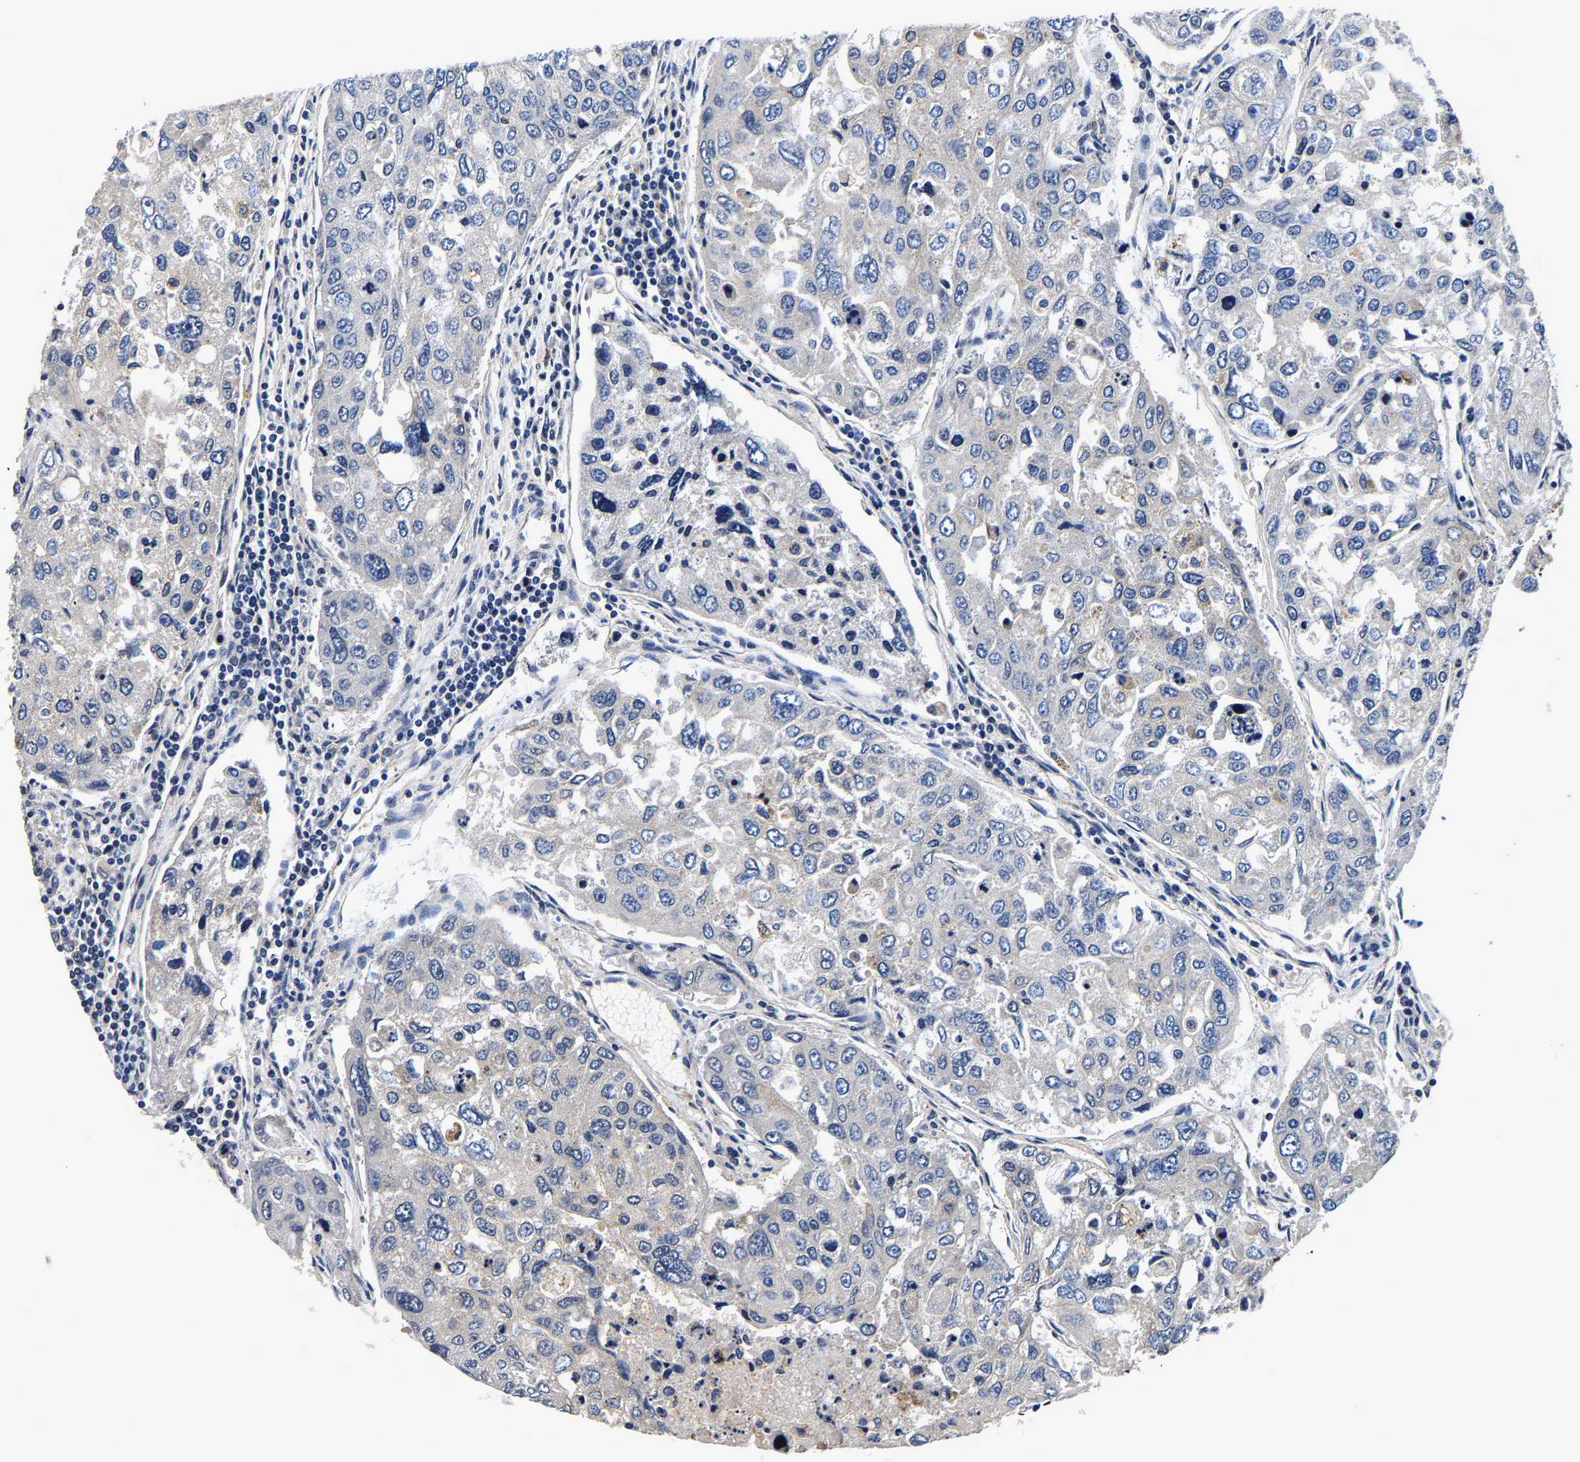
{"staining": {"intensity": "negative", "quantity": "none", "location": "none"}, "tissue": "urothelial cancer", "cell_type": "Tumor cells", "image_type": "cancer", "snomed": [{"axis": "morphology", "description": "Urothelial carcinoma, High grade"}, {"axis": "topography", "description": "Lymph node"}, {"axis": "topography", "description": "Urinary bladder"}], "caption": "This is an immunohistochemistry micrograph of high-grade urothelial carcinoma. There is no expression in tumor cells.", "gene": "GRN", "patient": {"sex": "male", "age": 51}}